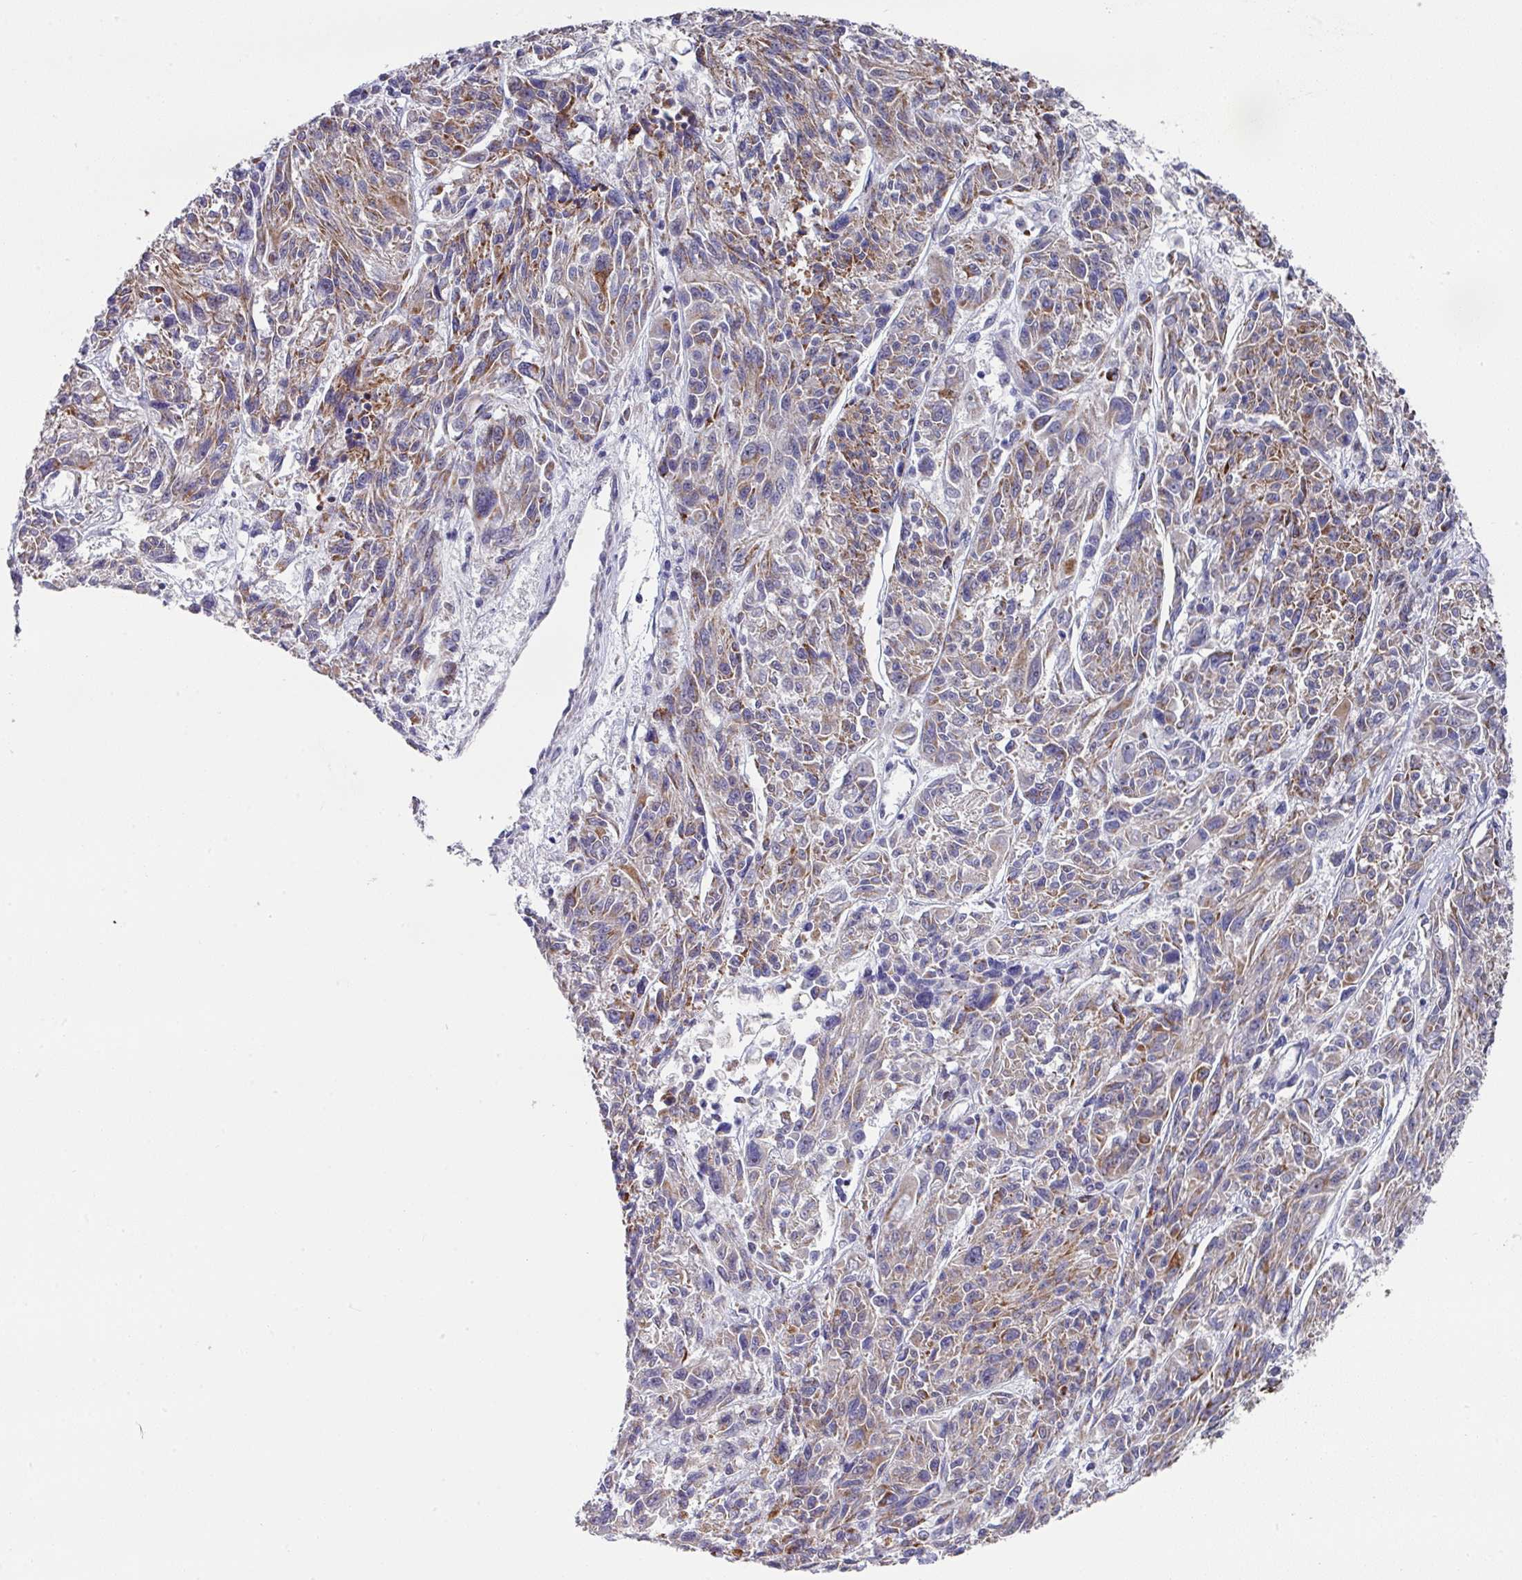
{"staining": {"intensity": "moderate", "quantity": "25%-75%", "location": "cytoplasmic/membranous"}, "tissue": "melanoma", "cell_type": "Tumor cells", "image_type": "cancer", "snomed": [{"axis": "morphology", "description": "Malignant melanoma, NOS"}, {"axis": "topography", "description": "Skin"}], "caption": "A high-resolution image shows IHC staining of melanoma, which shows moderate cytoplasmic/membranous expression in approximately 25%-75% of tumor cells.", "gene": "CBX7", "patient": {"sex": "male", "age": 53}}